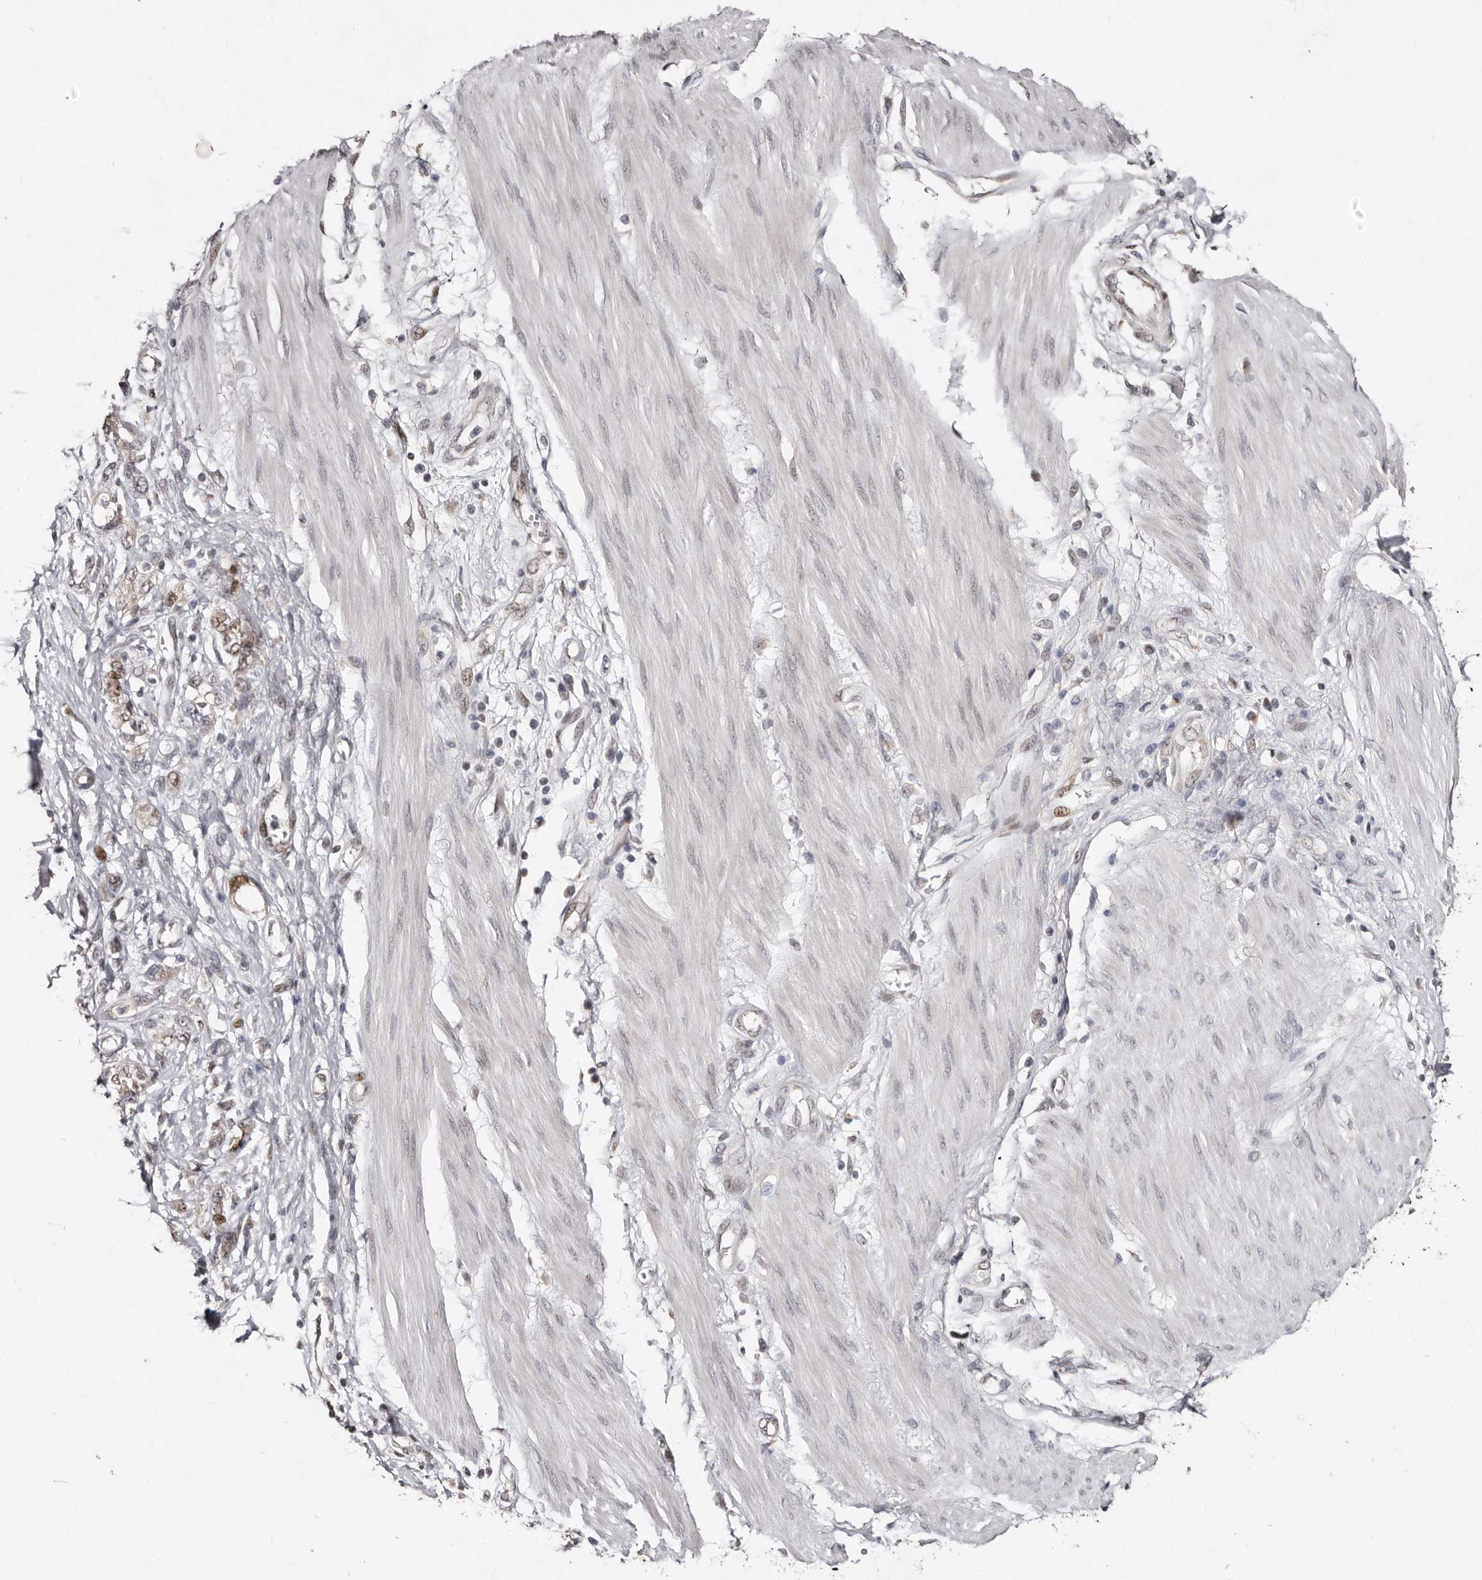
{"staining": {"intensity": "moderate", "quantity": "25%-75%", "location": "nuclear"}, "tissue": "stomach cancer", "cell_type": "Tumor cells", "image_type": "cancer", "snomed": [{"axis": "morphology", "description": "Adenocarcinoma, NOS"}, {"axis": "topography", "description": "Stomach"}], "caption": "A brown stain highlights moderate nuclear expression of a protein in adenocarcinoma (stomach) tumor cells.", "gene": "KLF7", "patient": {"sex": "female", "age": 76}}